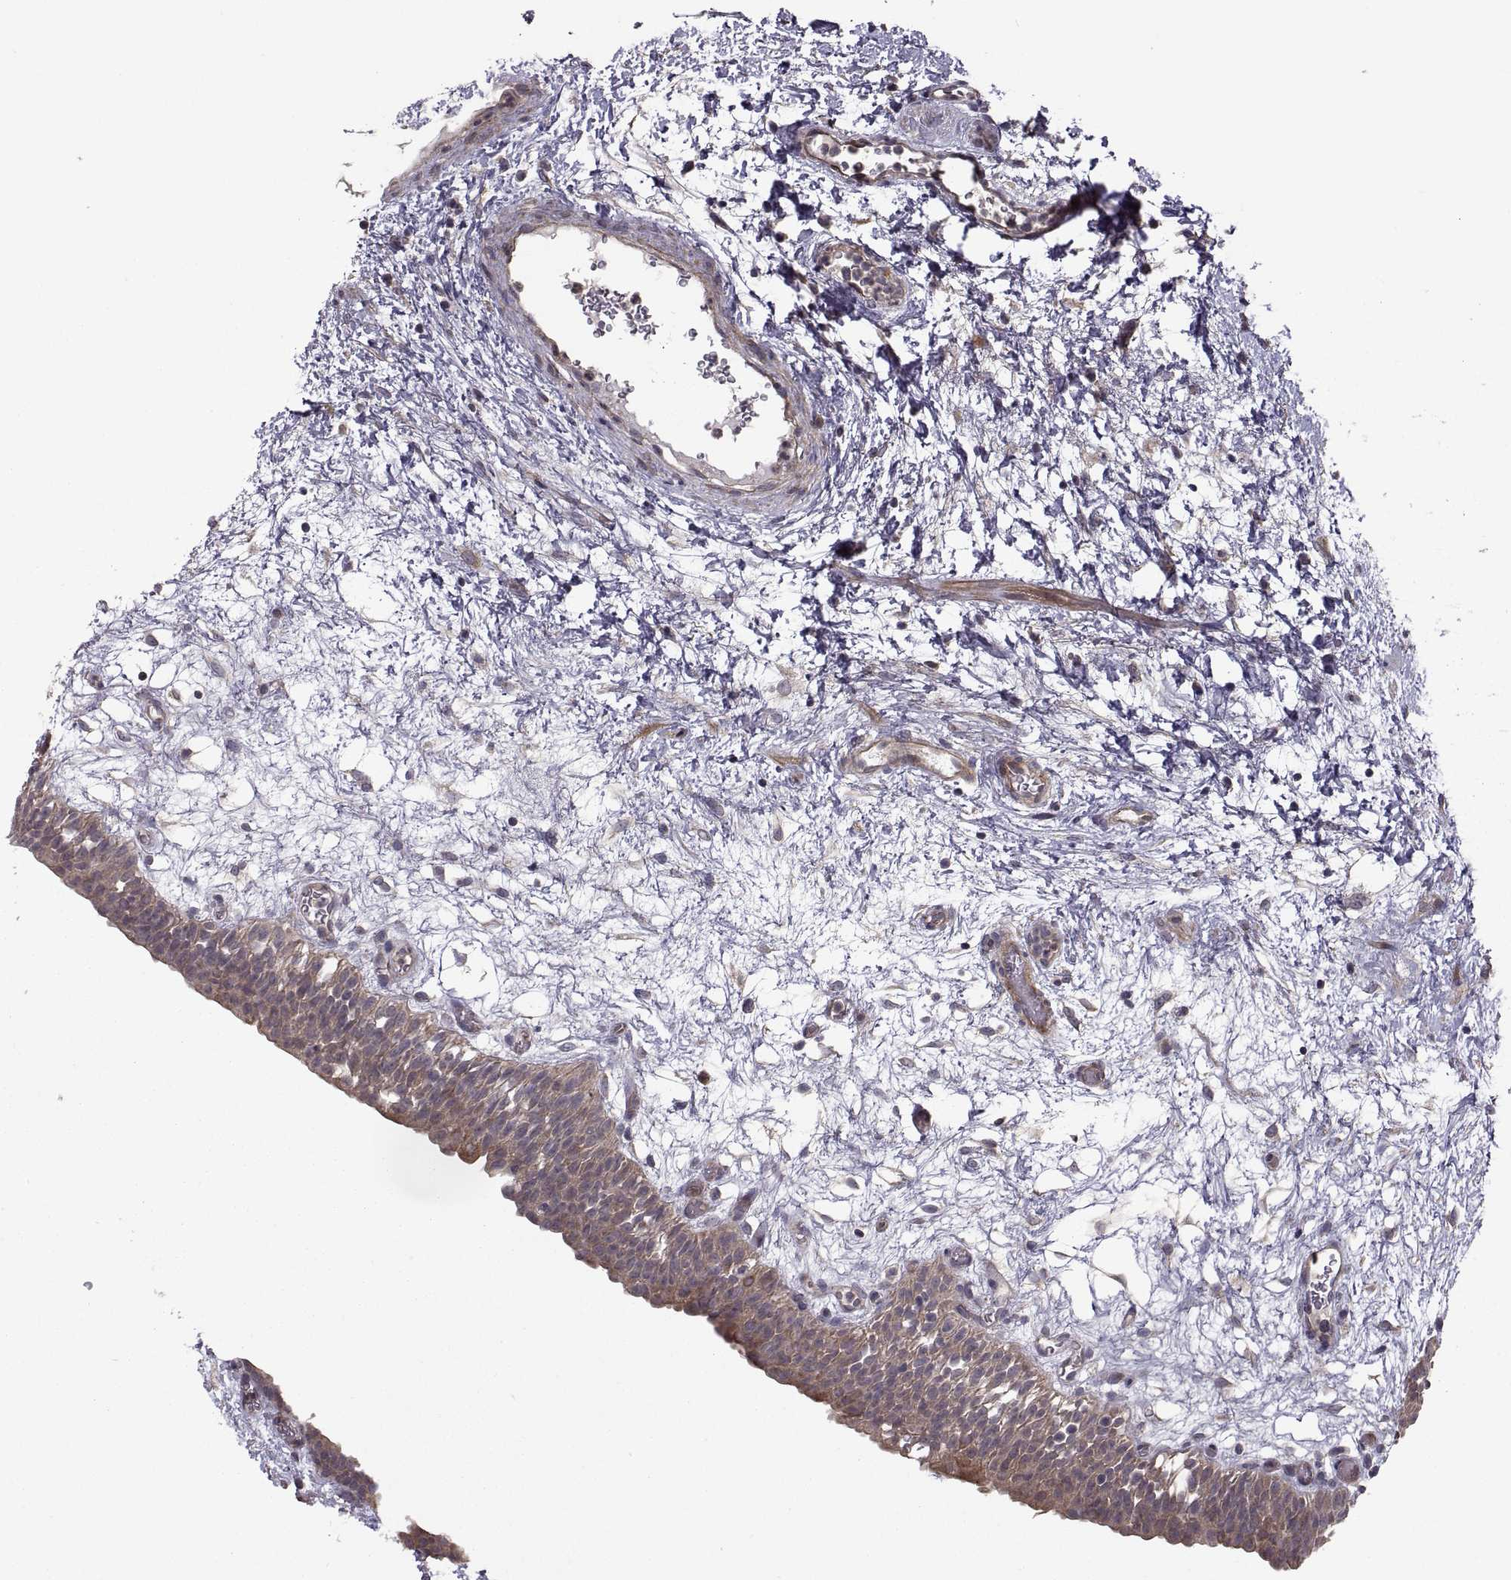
{"staining": {"intensity": "moderate", "quantity": ">75%", "location": "cytoplasmic/membranous"}, "tissue": "urinary bladder", "cell_type": "Urothelial cells", "image_type": "normal", "snomed": [{"axis": "morphology", "description": "Normal tissue, NOS"}, {"axis": "topography", "description": "Urinary bladder"}], "caption": "Immunohistochemical staining of normal human urinary bladder reveals medium levels of moderate cytoplasmic/membranous positivity in approximately >75% of urothelial cells. (brown staining indicates protein expression, while blue staining denotes nuclei).", "gene": "PMM2", "patient": {"sex": "male", "age": 76}}